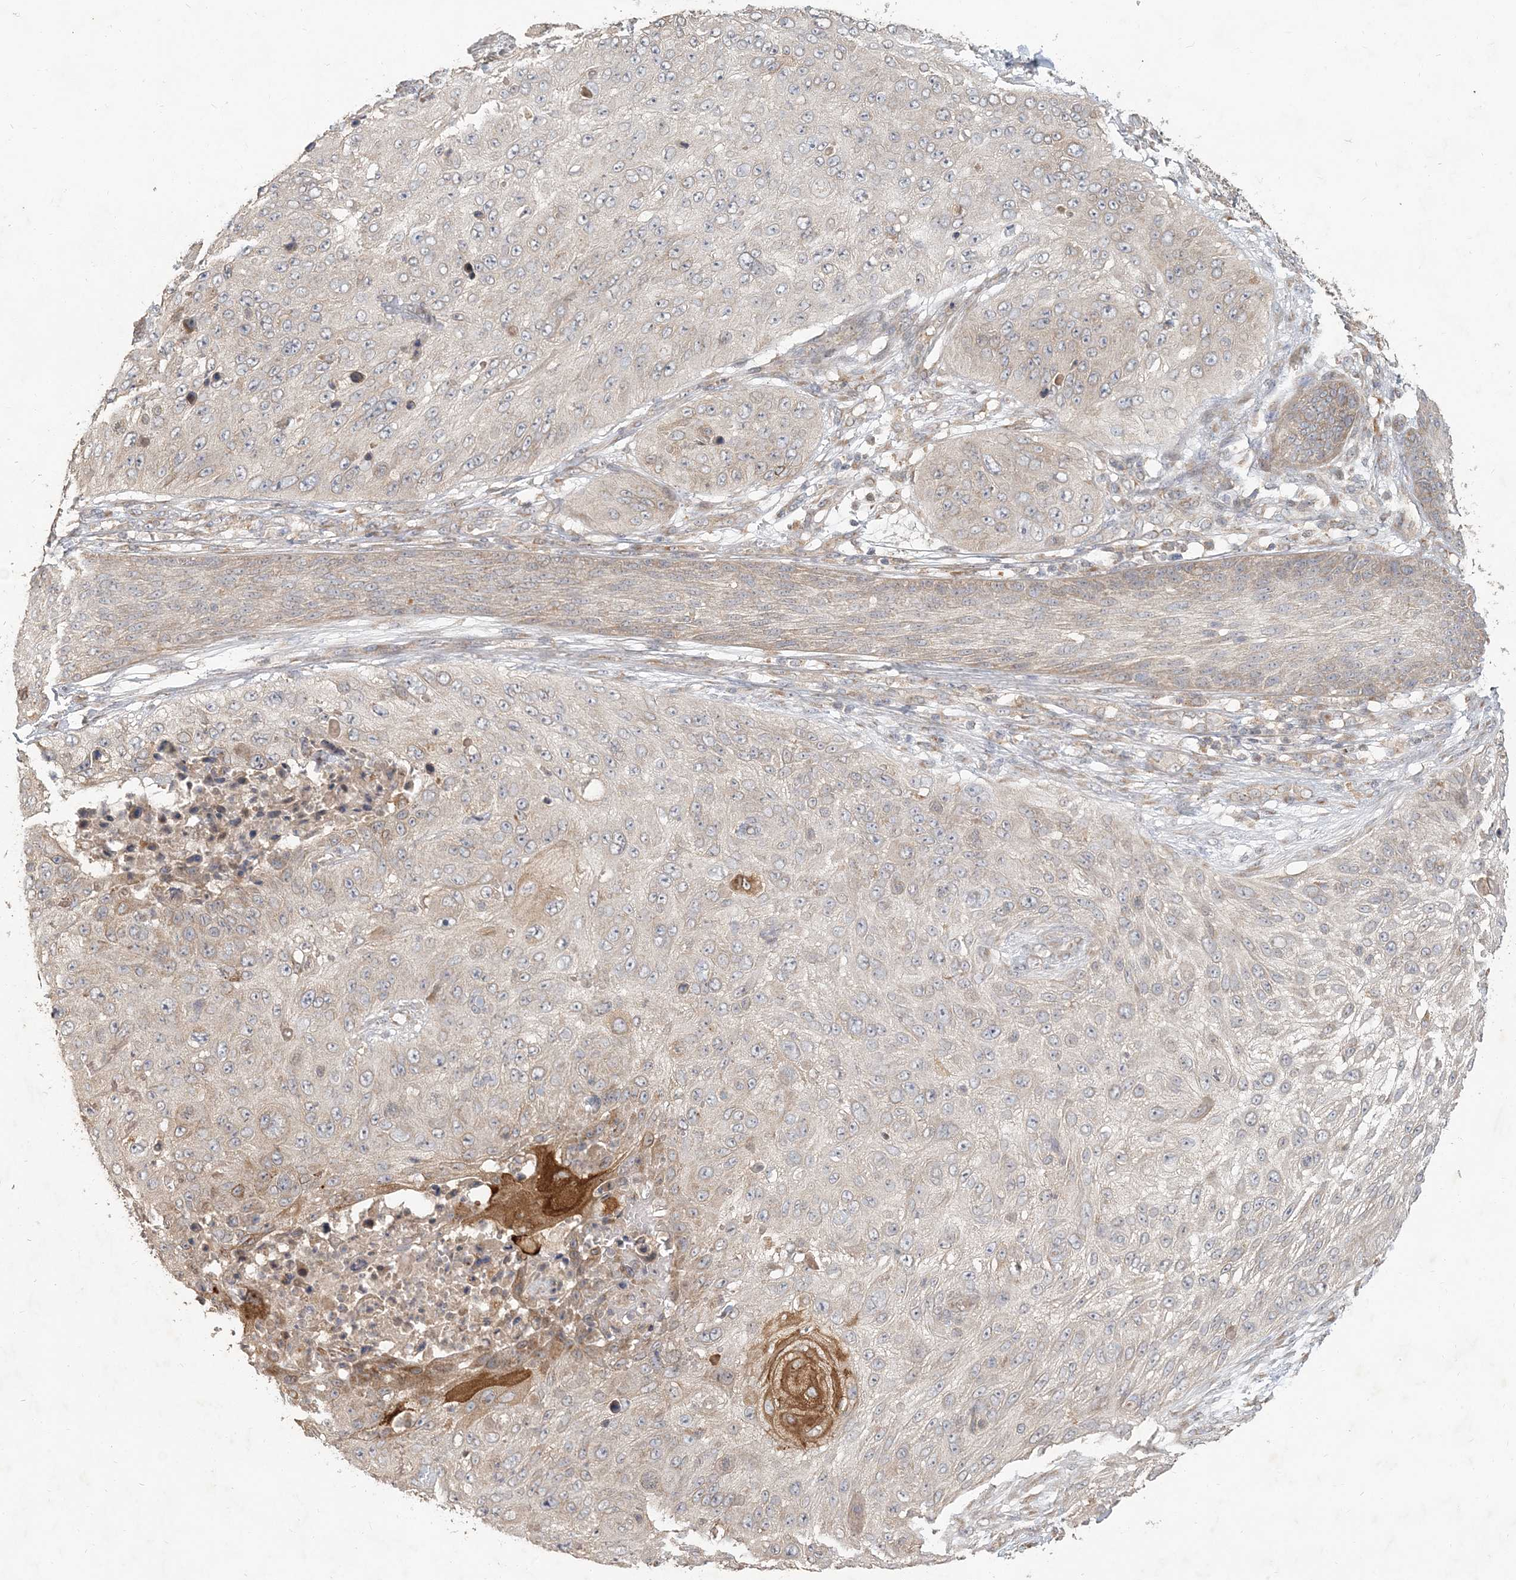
{"staining": {"intensity": "weak", "quantity": "<25%", "location": "cytoplasmic/membranous"}, "tissue": "skin cancer", "cell_type": "Tumor cells", "image_type": "cancer", "snomed": [{"axis": "morphology", "description": "Squamous cell carcinoma, NOS"}, {"axis": "topography", "description": "Skin"}], "caption": "Tumor cells are negative for protein expression in human skin cancer.", "gene": "RAB14", "patient": {"sex": "female", "age": 80}}